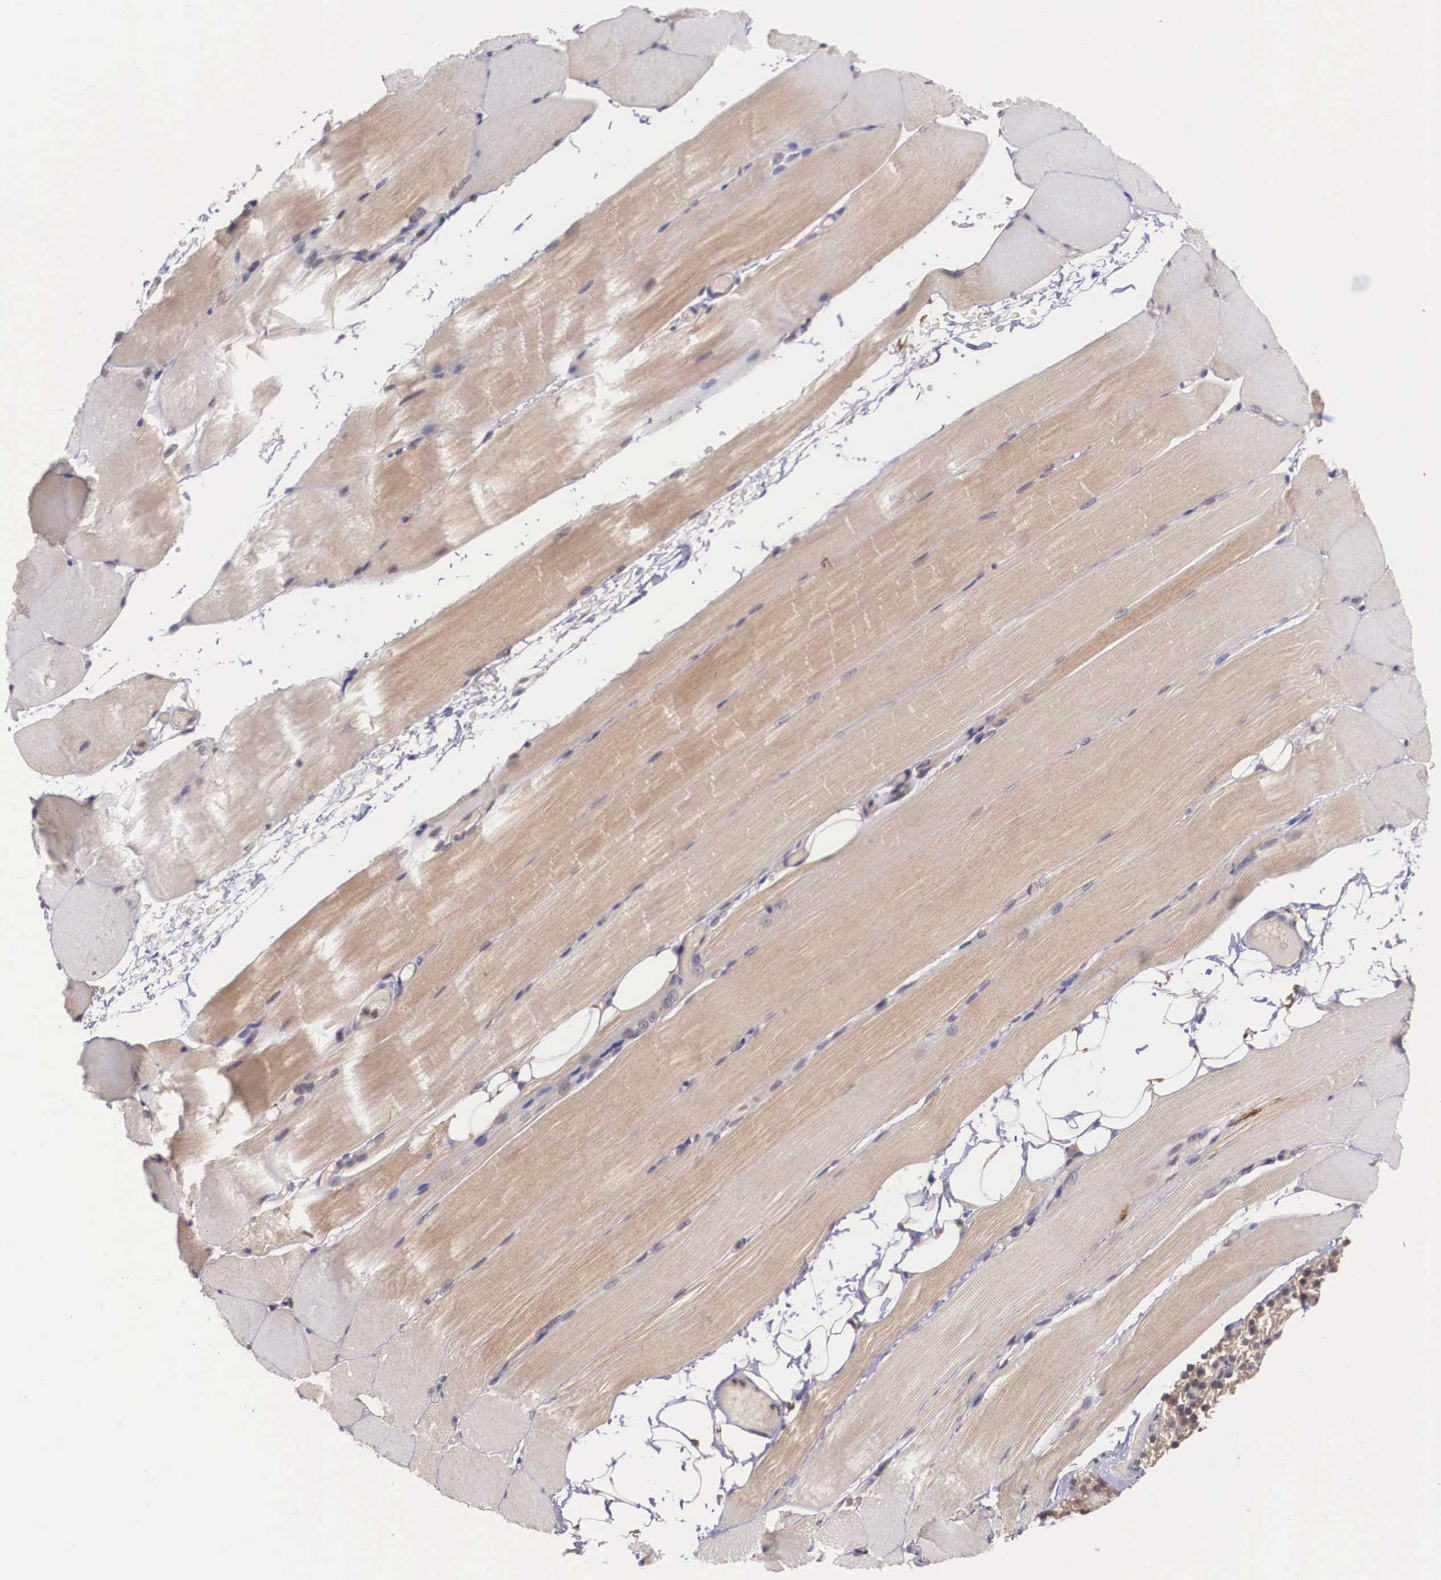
{"staining": {"intensity": "moderate", "quantity": ">75%", "location": "cytoplasmic/membranous"}, "tissue": "skeletal muscle", "cell_type": "Myocytes", "image_type": "normal", "snomed": [{"axis": "morphology", "description": "Normal tissue, NOS"}, {"axis": "topography", "description": "Skeletal muscle"}, {"axis": "topography", "description": "Parathyroid gland"}], "caption": "A micrograph showing moderate cytoplasmic/membranous expression in about >75% of myocytes in normal skeletal muscle, as visualized by brown immunohistochemical staining.", "gene": "VASH1", "patient": {"sex": "female", "age": 37}}